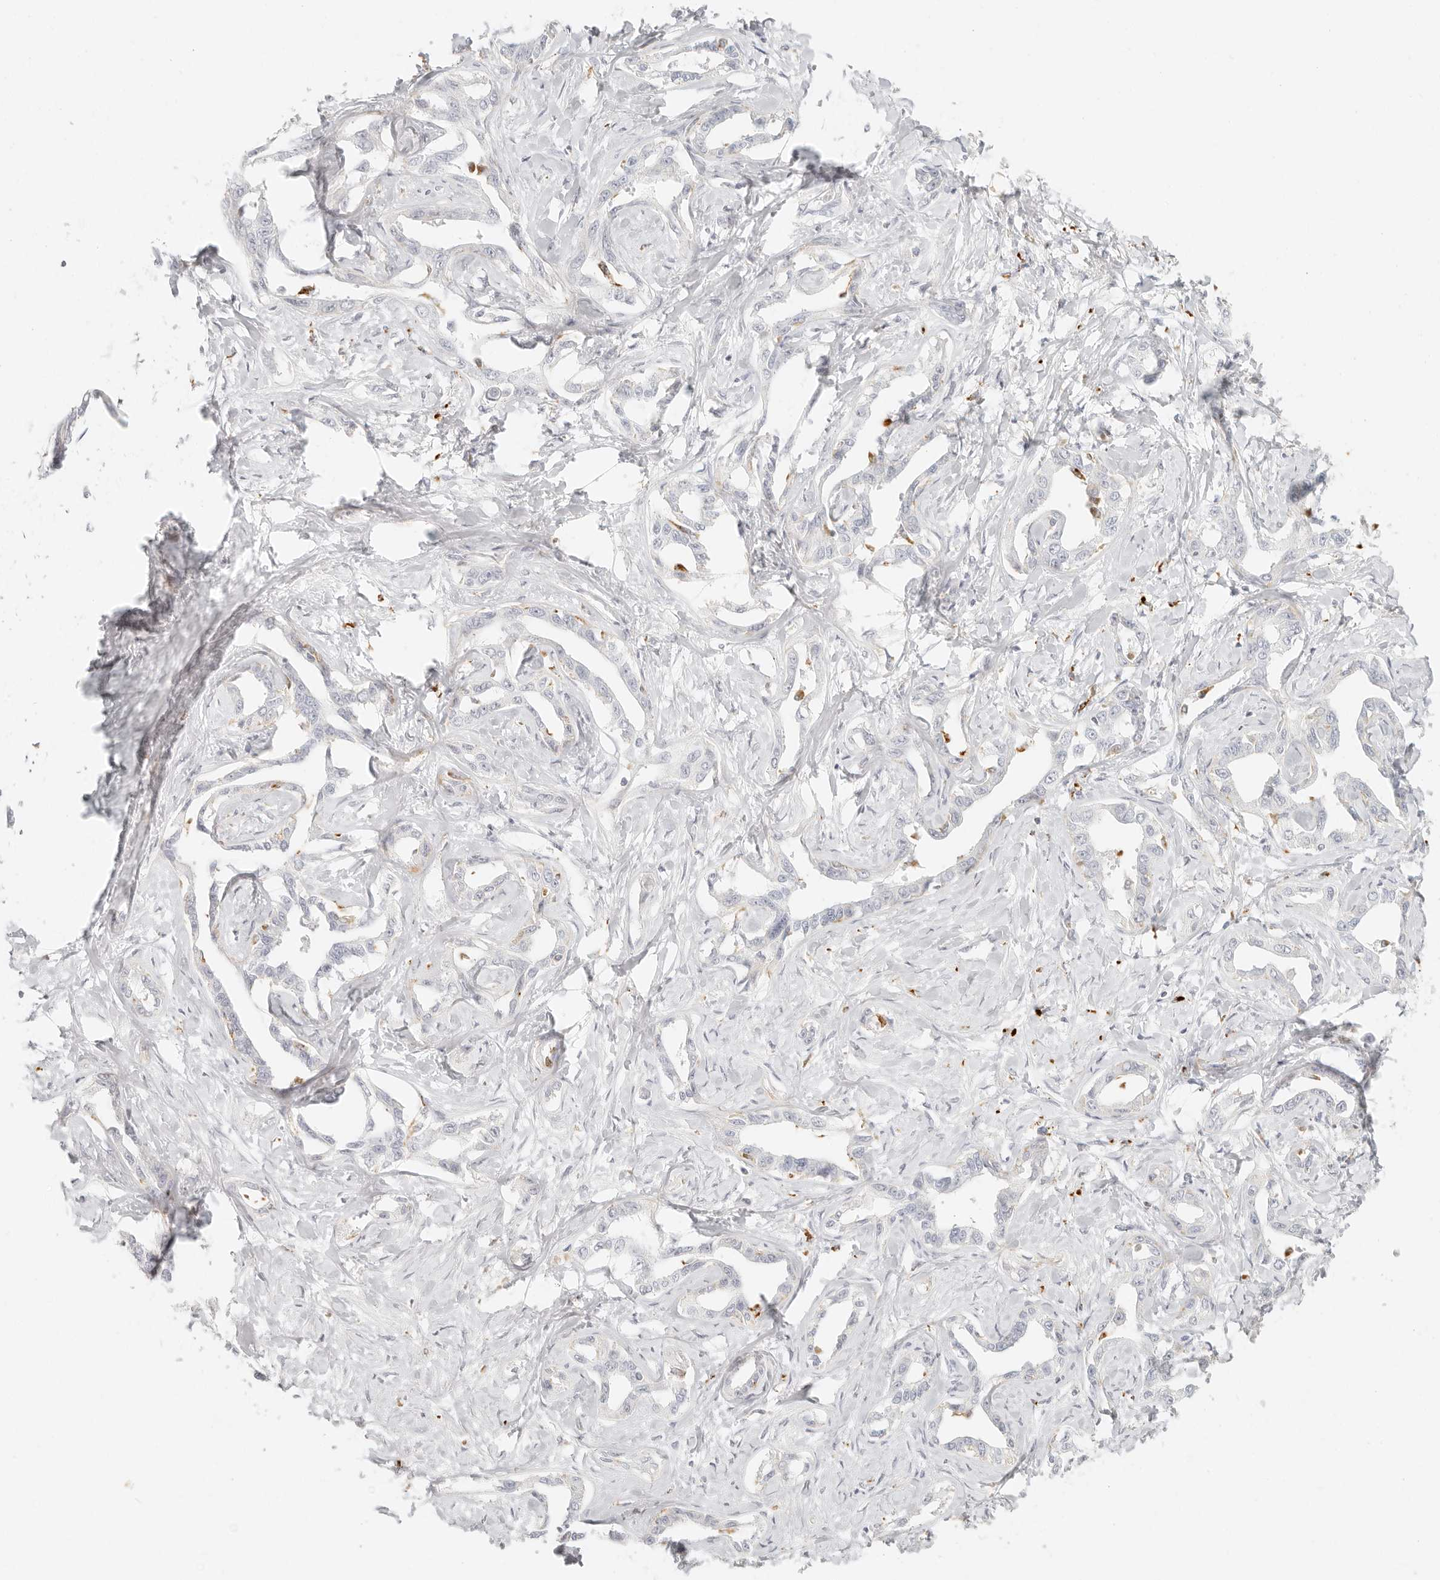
{"staining": {"intensity": "negative", "quantity": "none", "location": "none"}, "tissue": "liver cancer", "cell_type": "Tumor cells", "image_type": "cancer", "snomed": [{"axis": "morphology", "description": "Cholangiocarcinoma"}, {"axis": "topography", "description": "Liver"}], "caption": "A high-resolution photomicrograph shows immunohistochemistry (IHC) staining of cholangiocarcinoma (liver), which exhibits no significant positivity in tumor cells.", "gene": "RNASET2", "patient": {"sex": "male", "age": 59}}